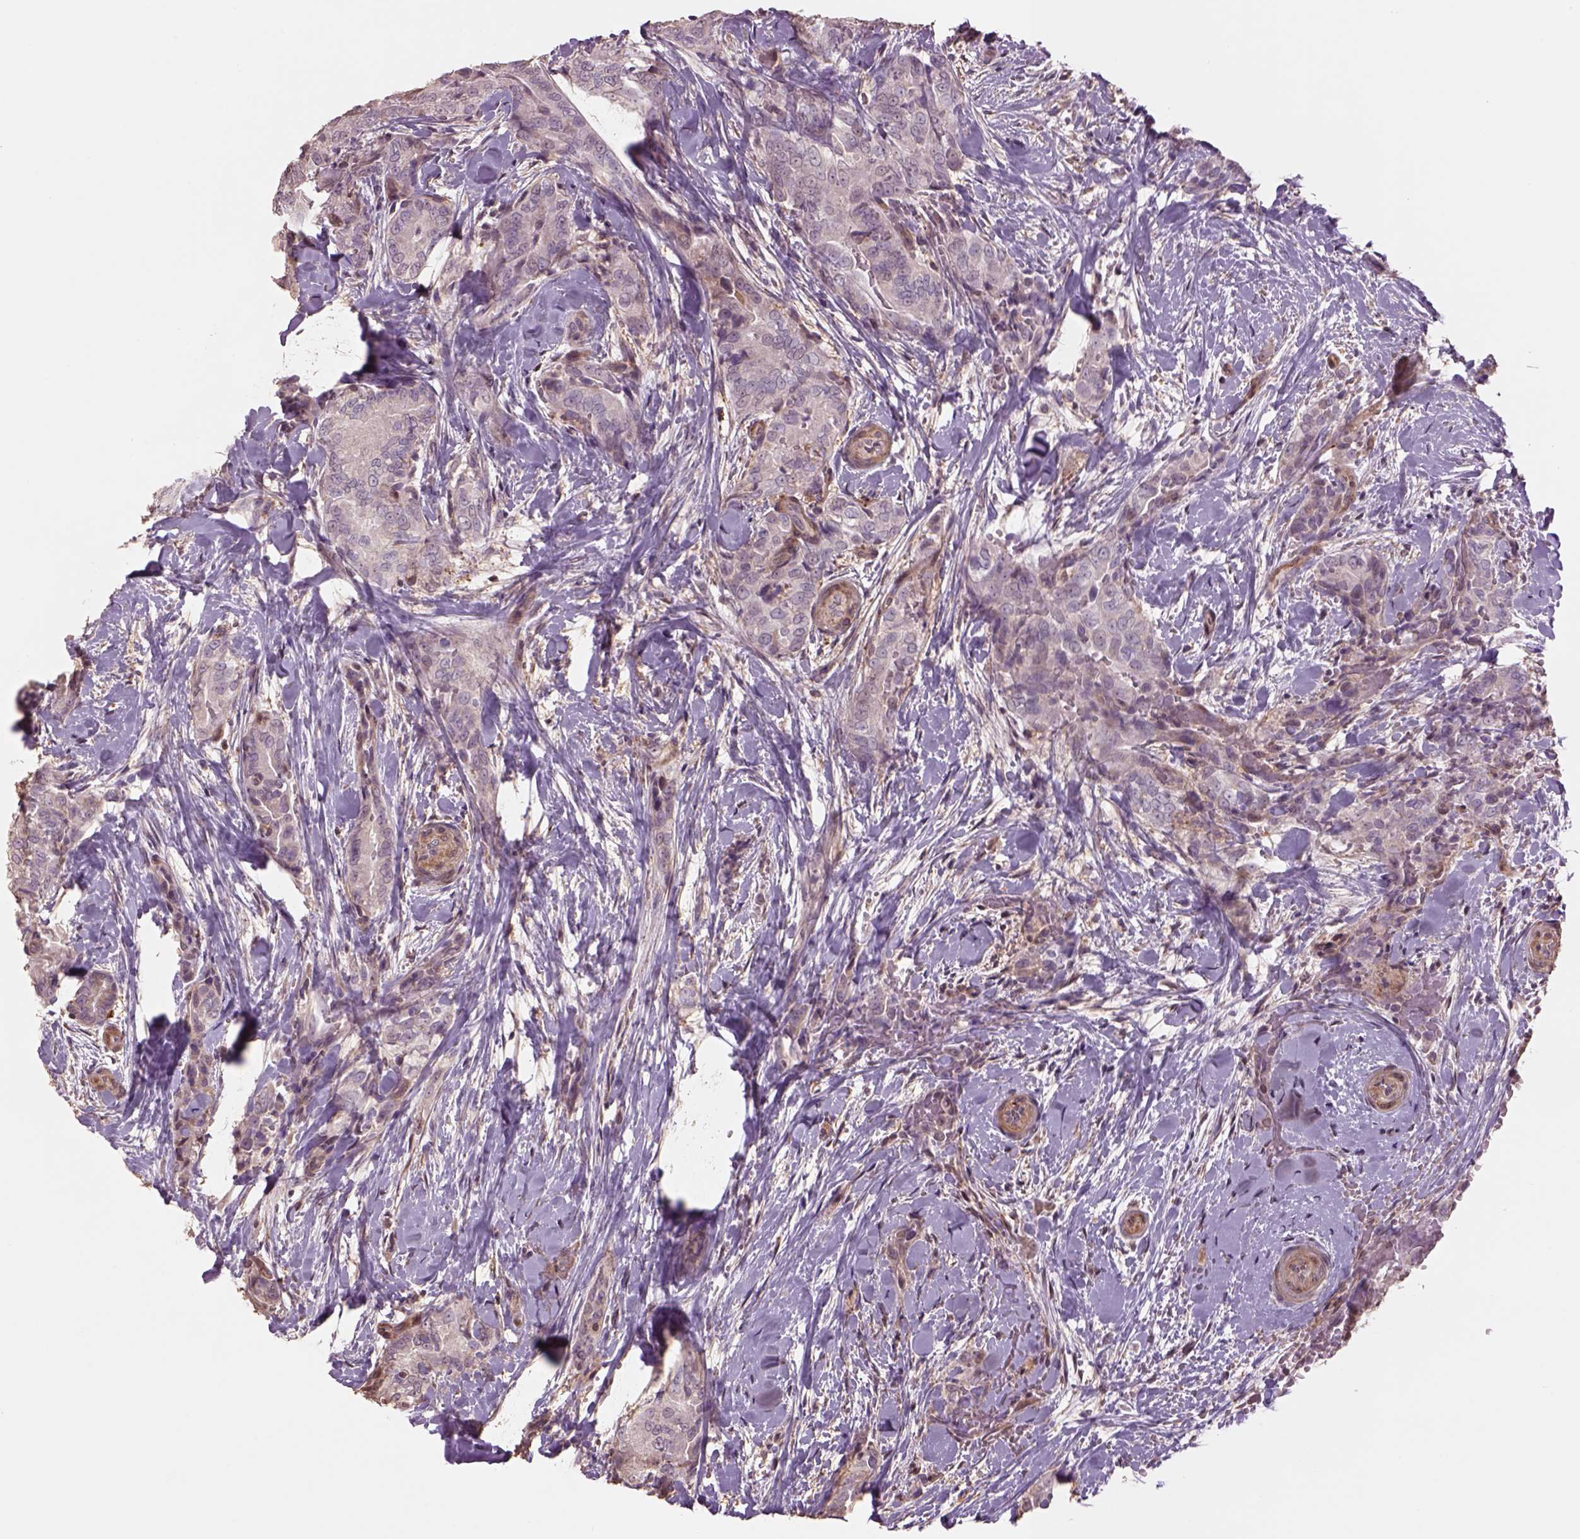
{"staining": {"intensity": "negative", "quantity": "none", "location": "none"}, "tissue": "thyroid cancer", "cell_type": "Tumor cells", "image_type": "cancer", "snomed": [{"axis": "morphology", "description": "Papillary adenocarcinoma, NOS"}, {"axis": "topography", "description": "Thyroid gland"}], "caption": "Immunohistochemical staining of human thyroid papillary adenocarcinoma demonstrates no significant positivity in tumor cells. The staining was performed using DAB to visualize the protein expression in brown, while the nuclei were stained in blue with hematoxylin (Magnification: 20x).", "gene": "LIN7A", "patient": {"sex": "male", "age": 61}}